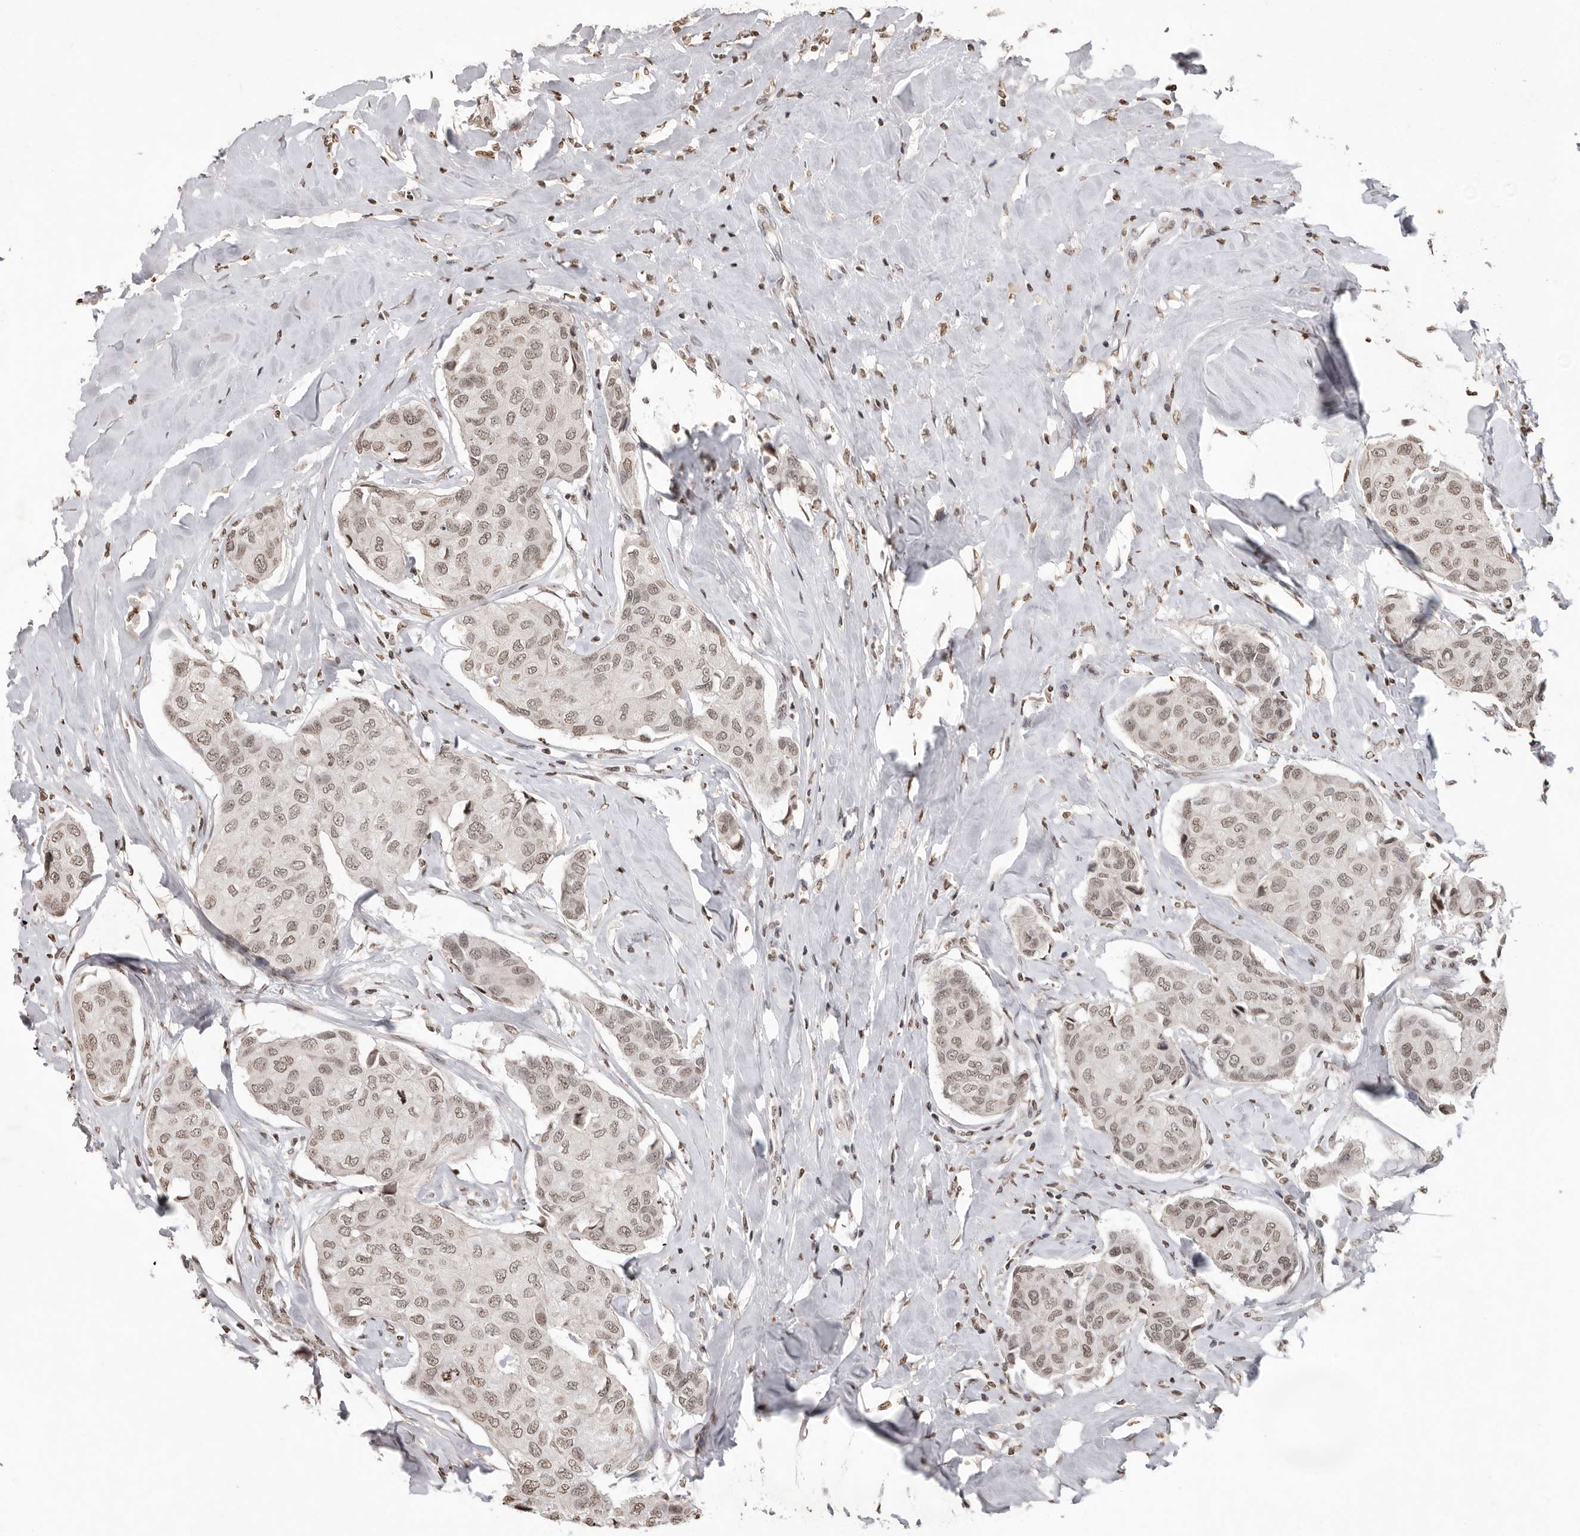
{"staining": {"intensity": "weak", "quantity": ">75%", "location": "nuclear"}, "tissue": "breast cancer", "cell_type": "Tumor cells", "image_type": "cancer", "snomed": [{"axis": "morphology", "description": "Duct carcinoma"}, {"axis": "topography", "description": "Breast"}], "caption": "Protein staining by IHC demonstrates weak nuclear staining in about >75% of tumor cells in breast infiltrating ductal carcinoma.", "gene": "WDR45", "patient": {"sex": "female", "age": 80}}